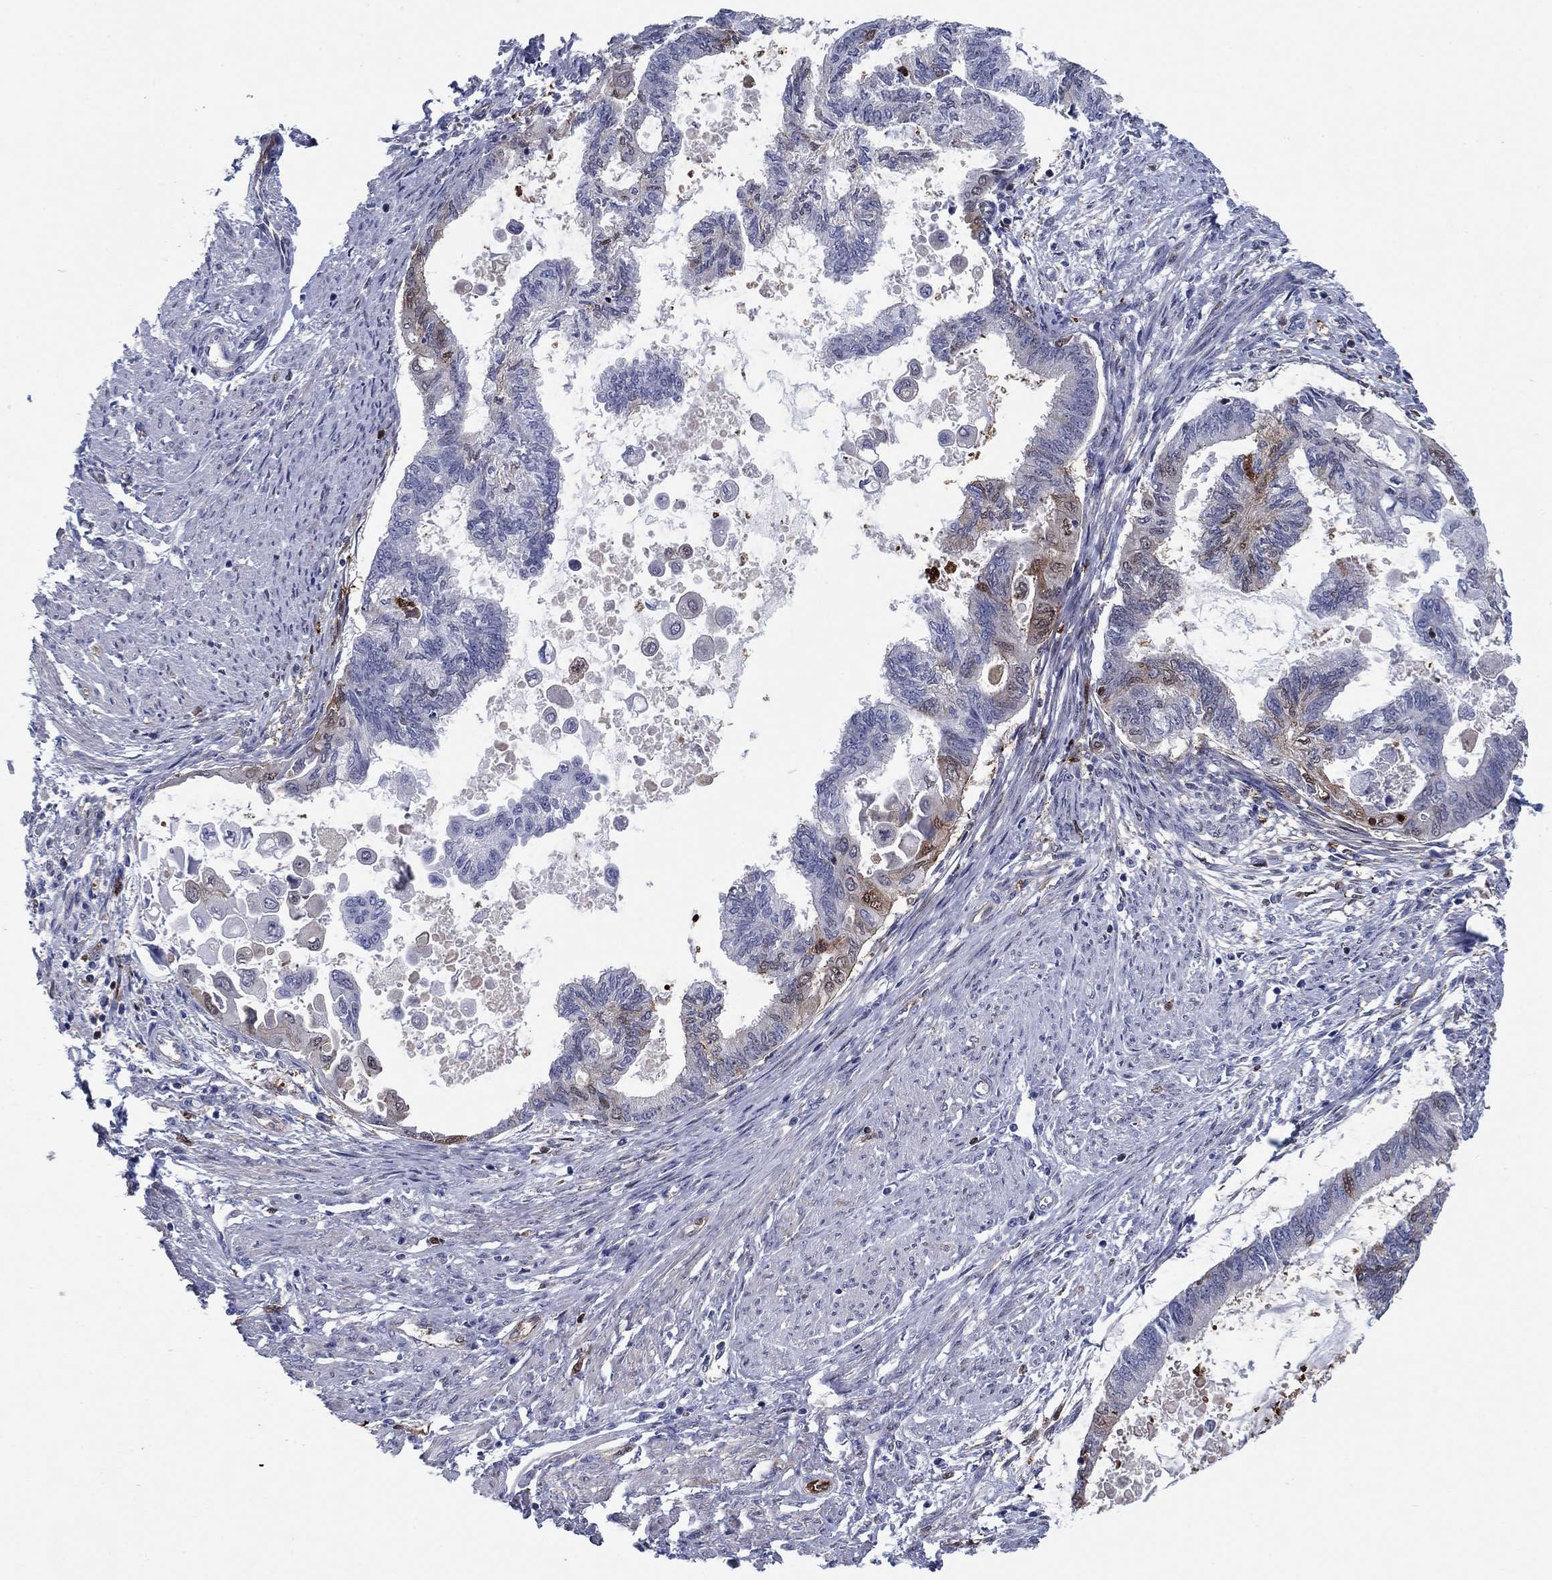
{"staining": {"intensity": "moderate", "quantity": "<25%", "location": "cytoplasmic/membranous"}, "tissue": "endometrial cancer", "cell_type": "Tumor cells", "image_type": "cancer", "snomed": [{"axis": "morphology", "description": "Adenocarcinoma, NOS"}, {"axis": "topography", "description": "Endometrium"}], "caption": "Immunohistochemical staining of human endometrial cancer displays low levels of moderate cytoplasmic/membranous protein expression in about <25% of tumor cells. The staining is performed using DAB brown chromogen to label protein expression. The nuclei are counter-stained blue using hematoxylin.", "gene": "STMN1", "patient": {"sex": "female", "age": 86}}